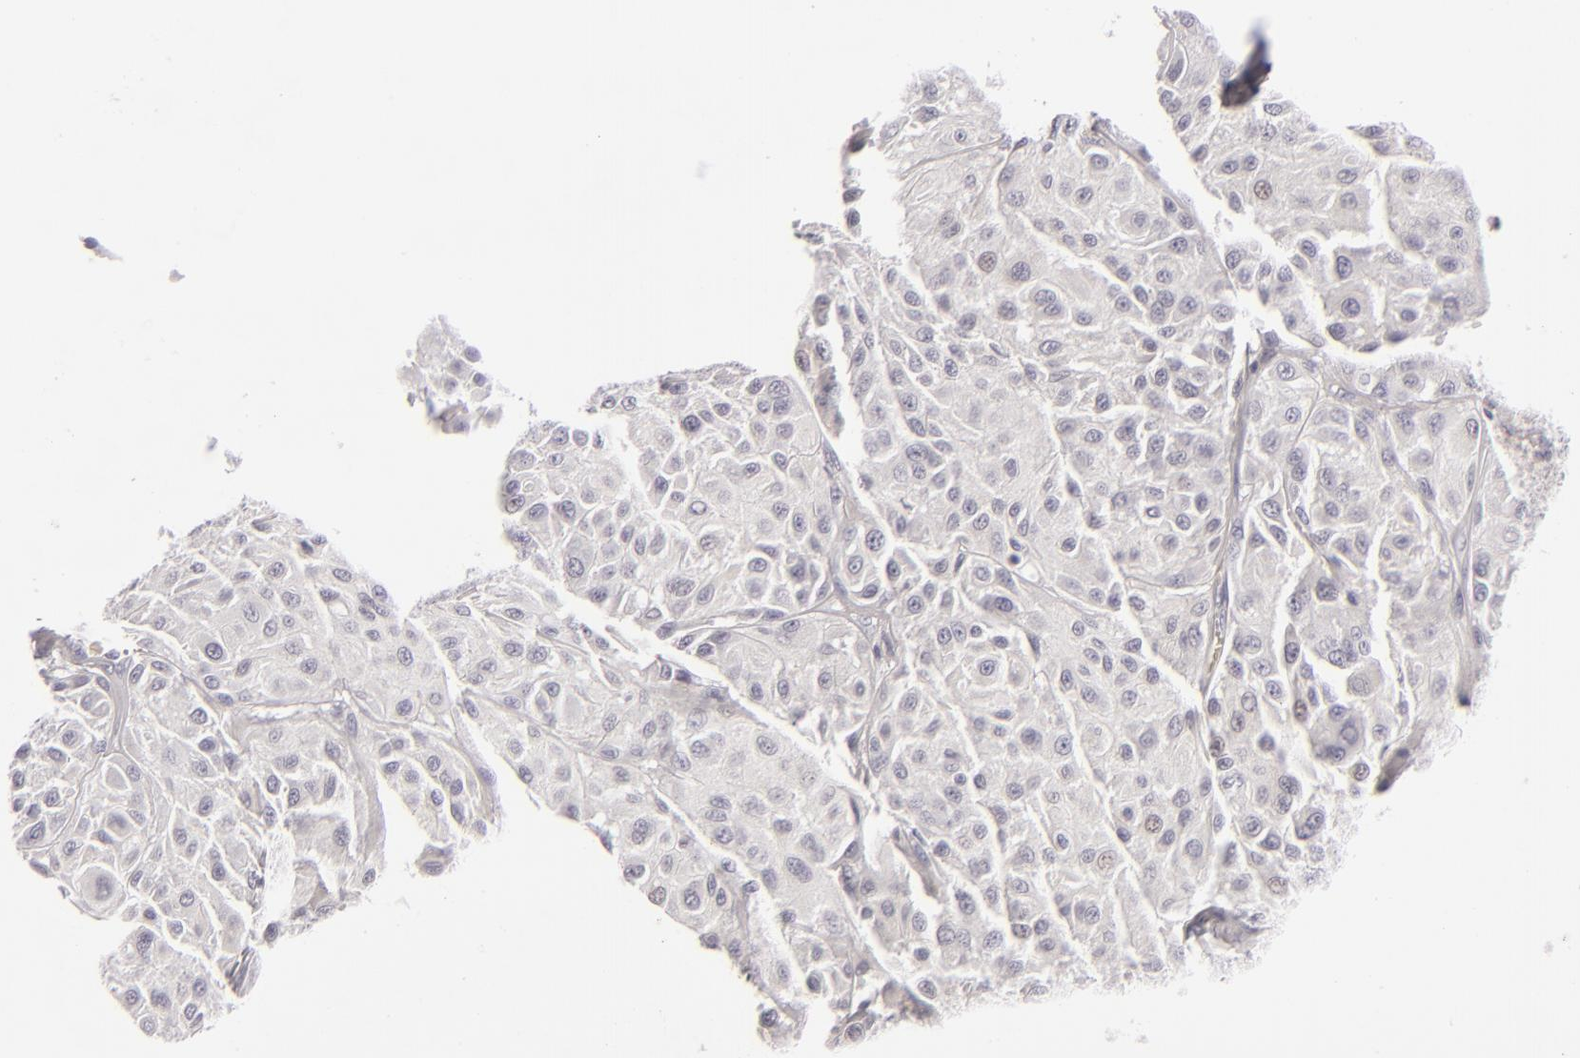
{"staining": {"intensity": "negative", "quantity": "none", "location": "none"}, "tissue": "melanoma", "cell_type": "Tumor cells", "image_type": "cancer", "snomed": [{"axis": "morphology", "description": "Malignant melanoma, NOS"}, {"axis": "topography", "description": "Skin"}], "caption": "The IHC micrograph has no significant expression in tumor cells of melanoma tissue. The staining is performed using DAB brown chromogen with nuclei counter-stained in using hematoxylin.", "gene": "DLG4", "patient": {"sex": "male", "age": 36}}